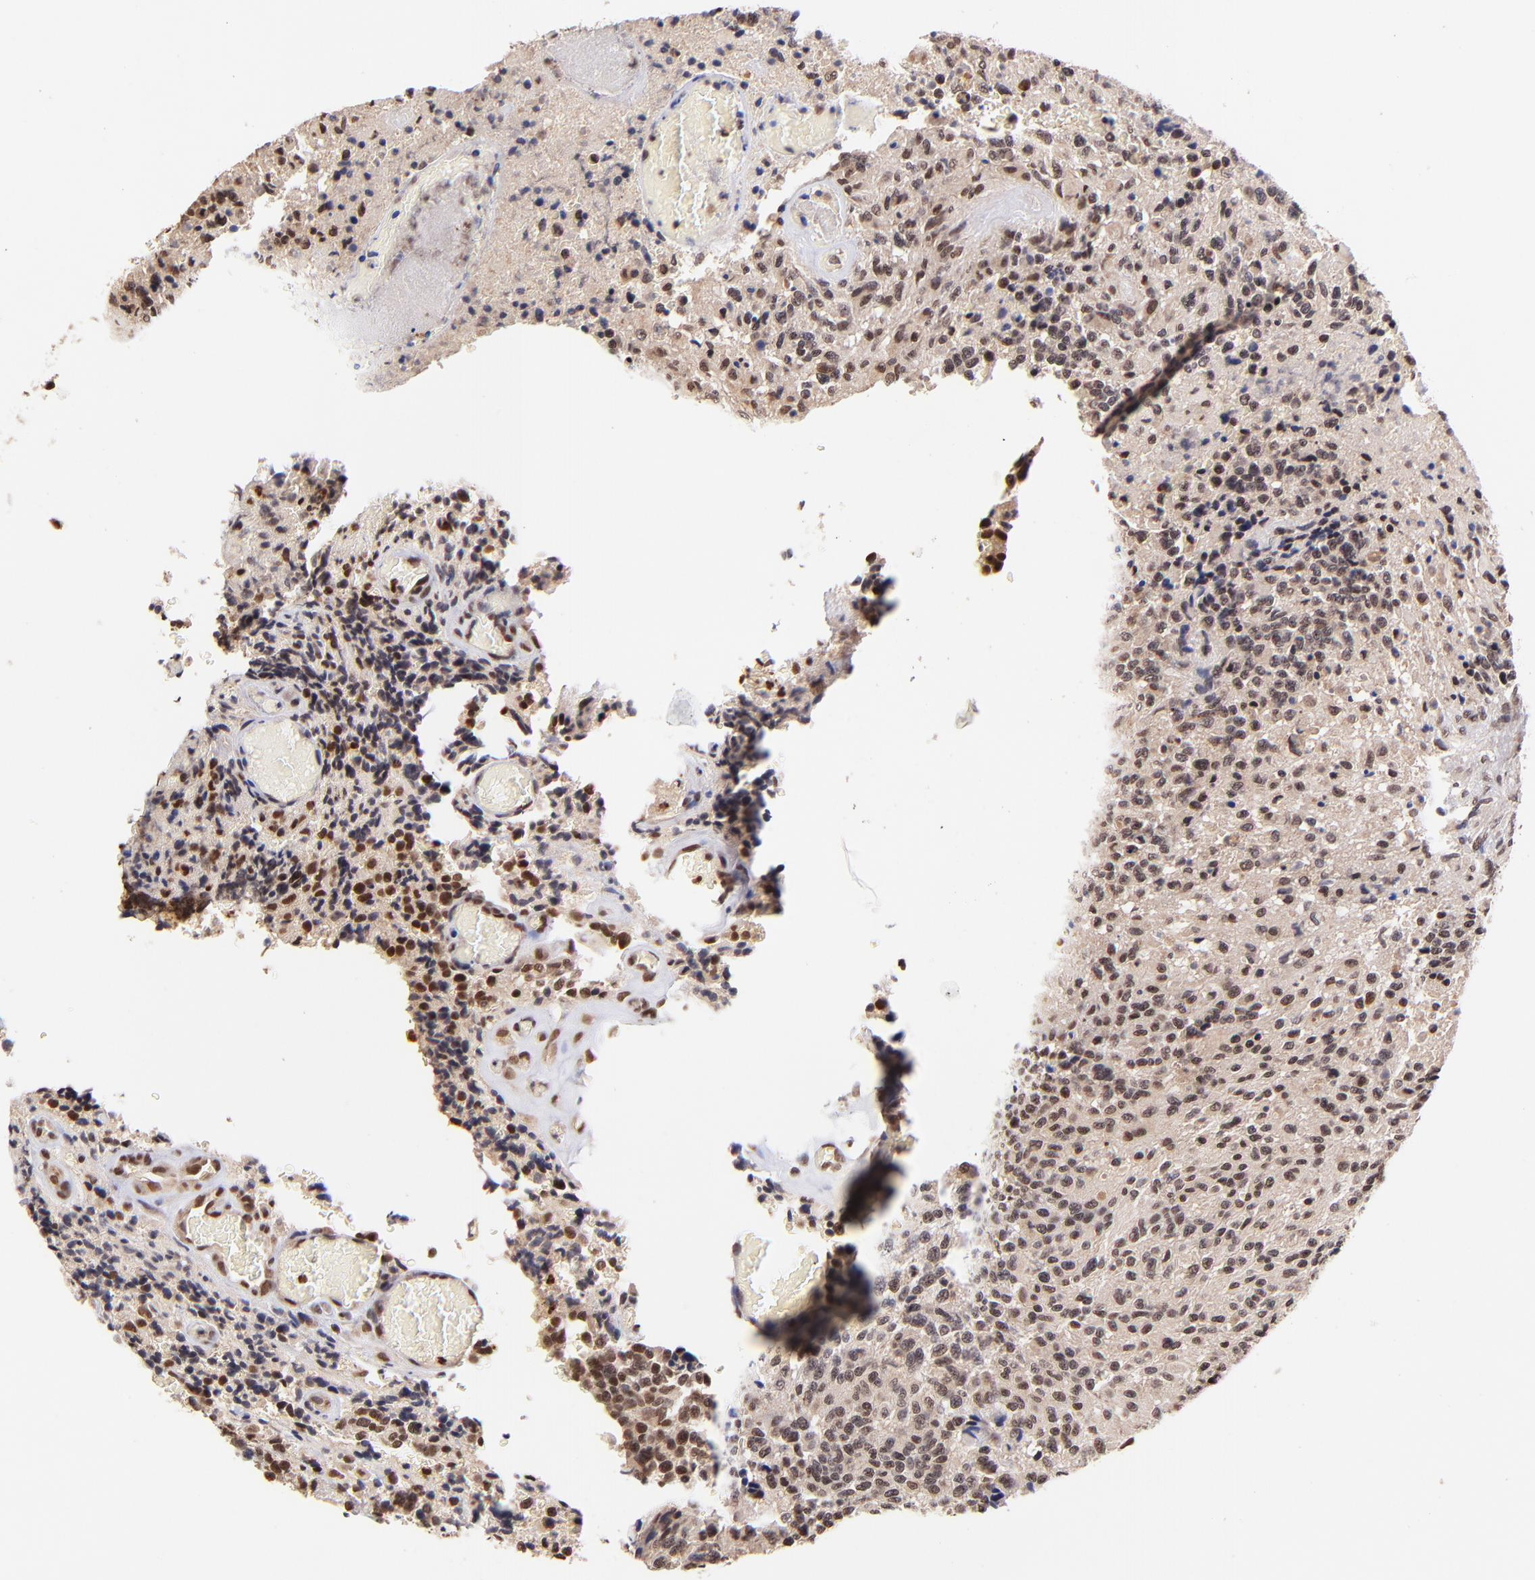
{"staining": {"intensity": "strong", "quantity": ">75%", "location": "nuclear"}, "tissue": "glioma", "cell_type": "Tumor cells", "image_type": "cancer", "snomed": [{"axis": "morphology", "description": "Glioma, malignant, High grade"}, {"axis": "topography", "description": "Brain"}], "caption": "Tumor cells reveal high levels of strong nuclear expression in about >75% of cells in human glioma.", "gene": "WDR25", "patient": {"sex": "male", "age": 36}}